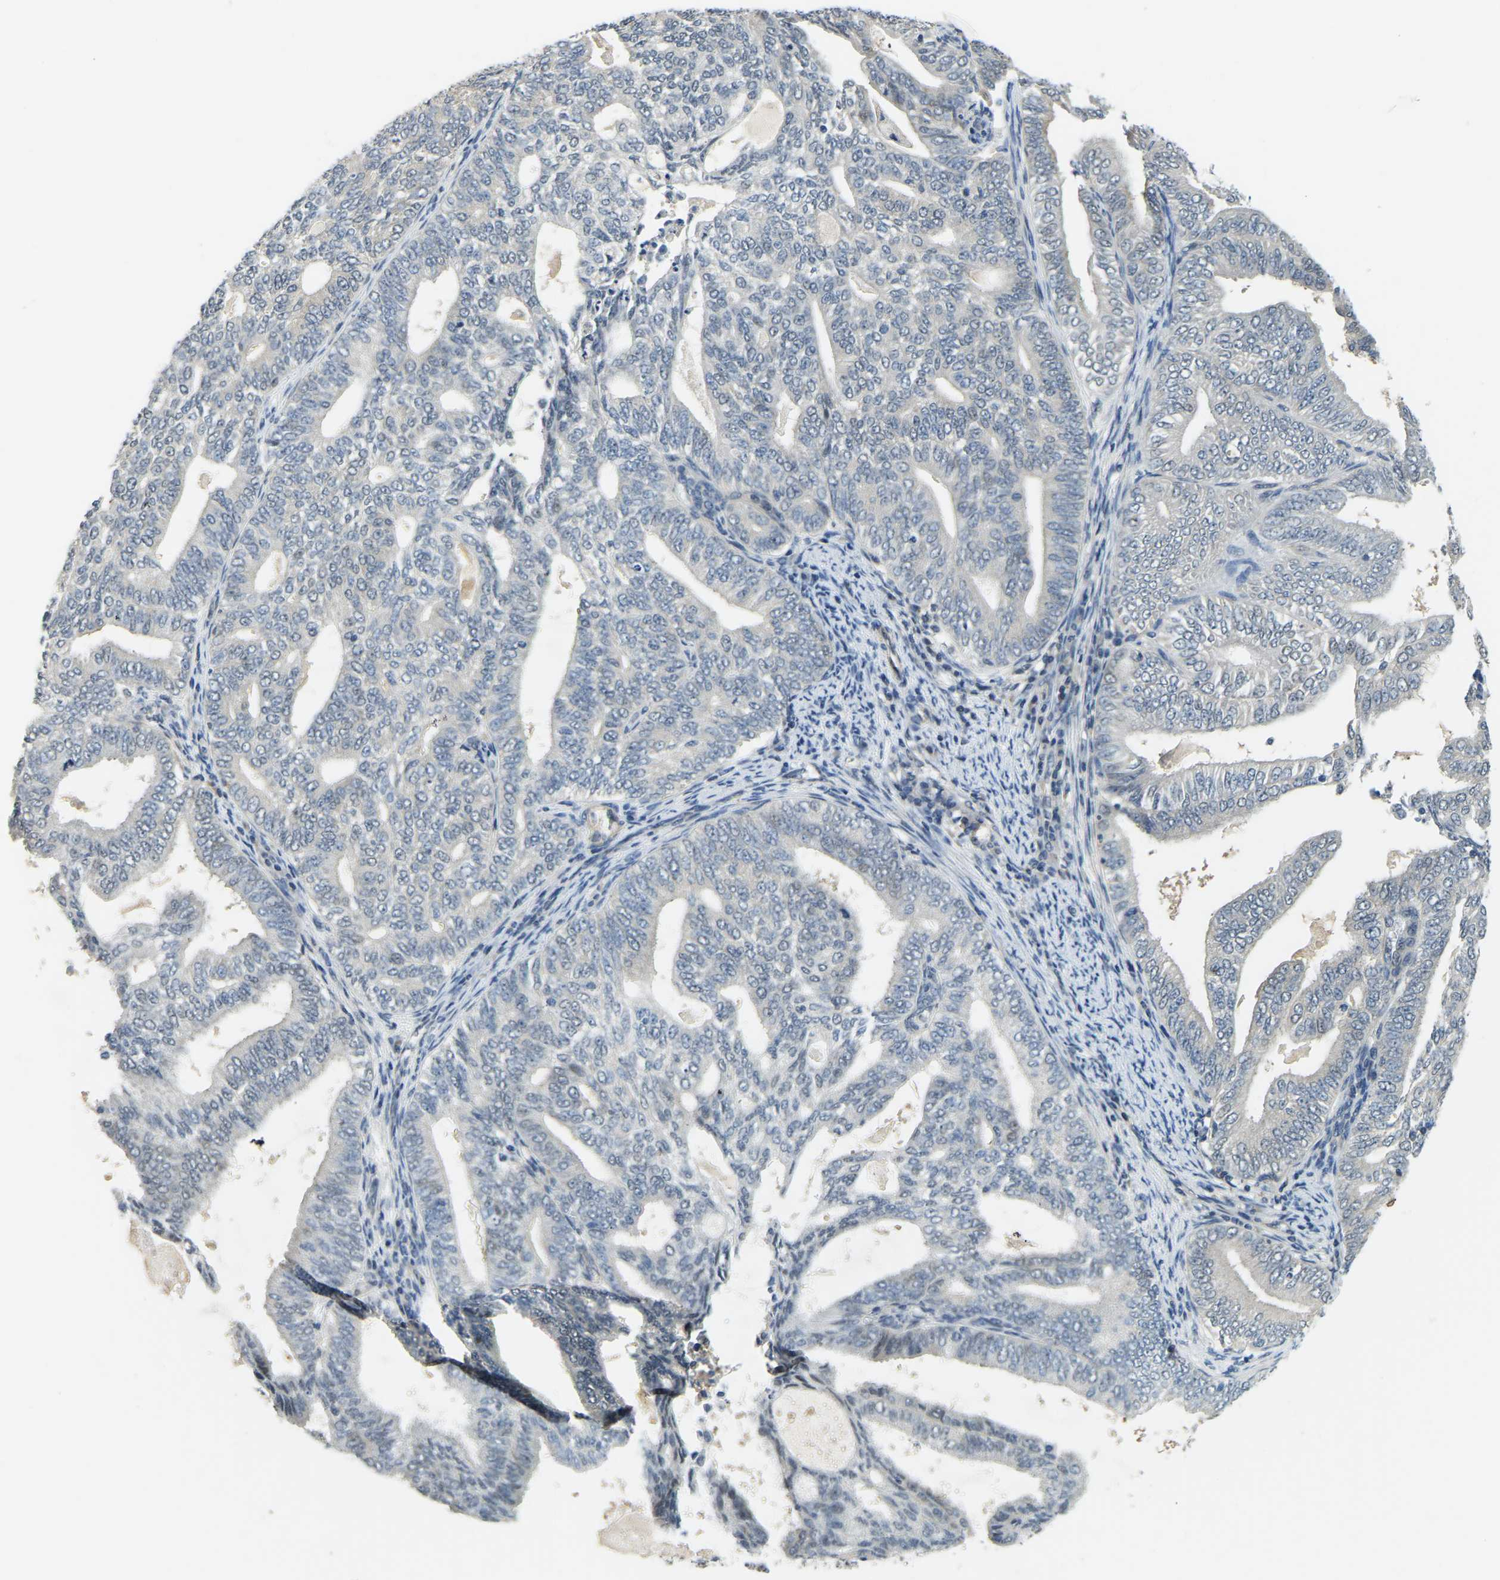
{"staining": {"intensity": "weak", "quantity": "<25%", "location": "nuclear"}, "tissue": "endometrial cancer", "cell_type": "Tumor cells", "image_type": "cancer", "snomed": [{"axis": "morphology", "description": "Adenocarcinoma, NOS"}, {"axis": "topography", "description": "Endometrium"}], "caption": "Immunohistochemistry (IHC) of human endometrial cancer (adenocarcinoma) shows no staining in tumor cells. (Stains: DAB (3,3'-diaminobenzidine) IHC with hematoxylin counter stain, Microscopy: brightfield microscopy at high magnification).", "gene": "AHNAK", "patient": {"sex": "female", "age": 58}}